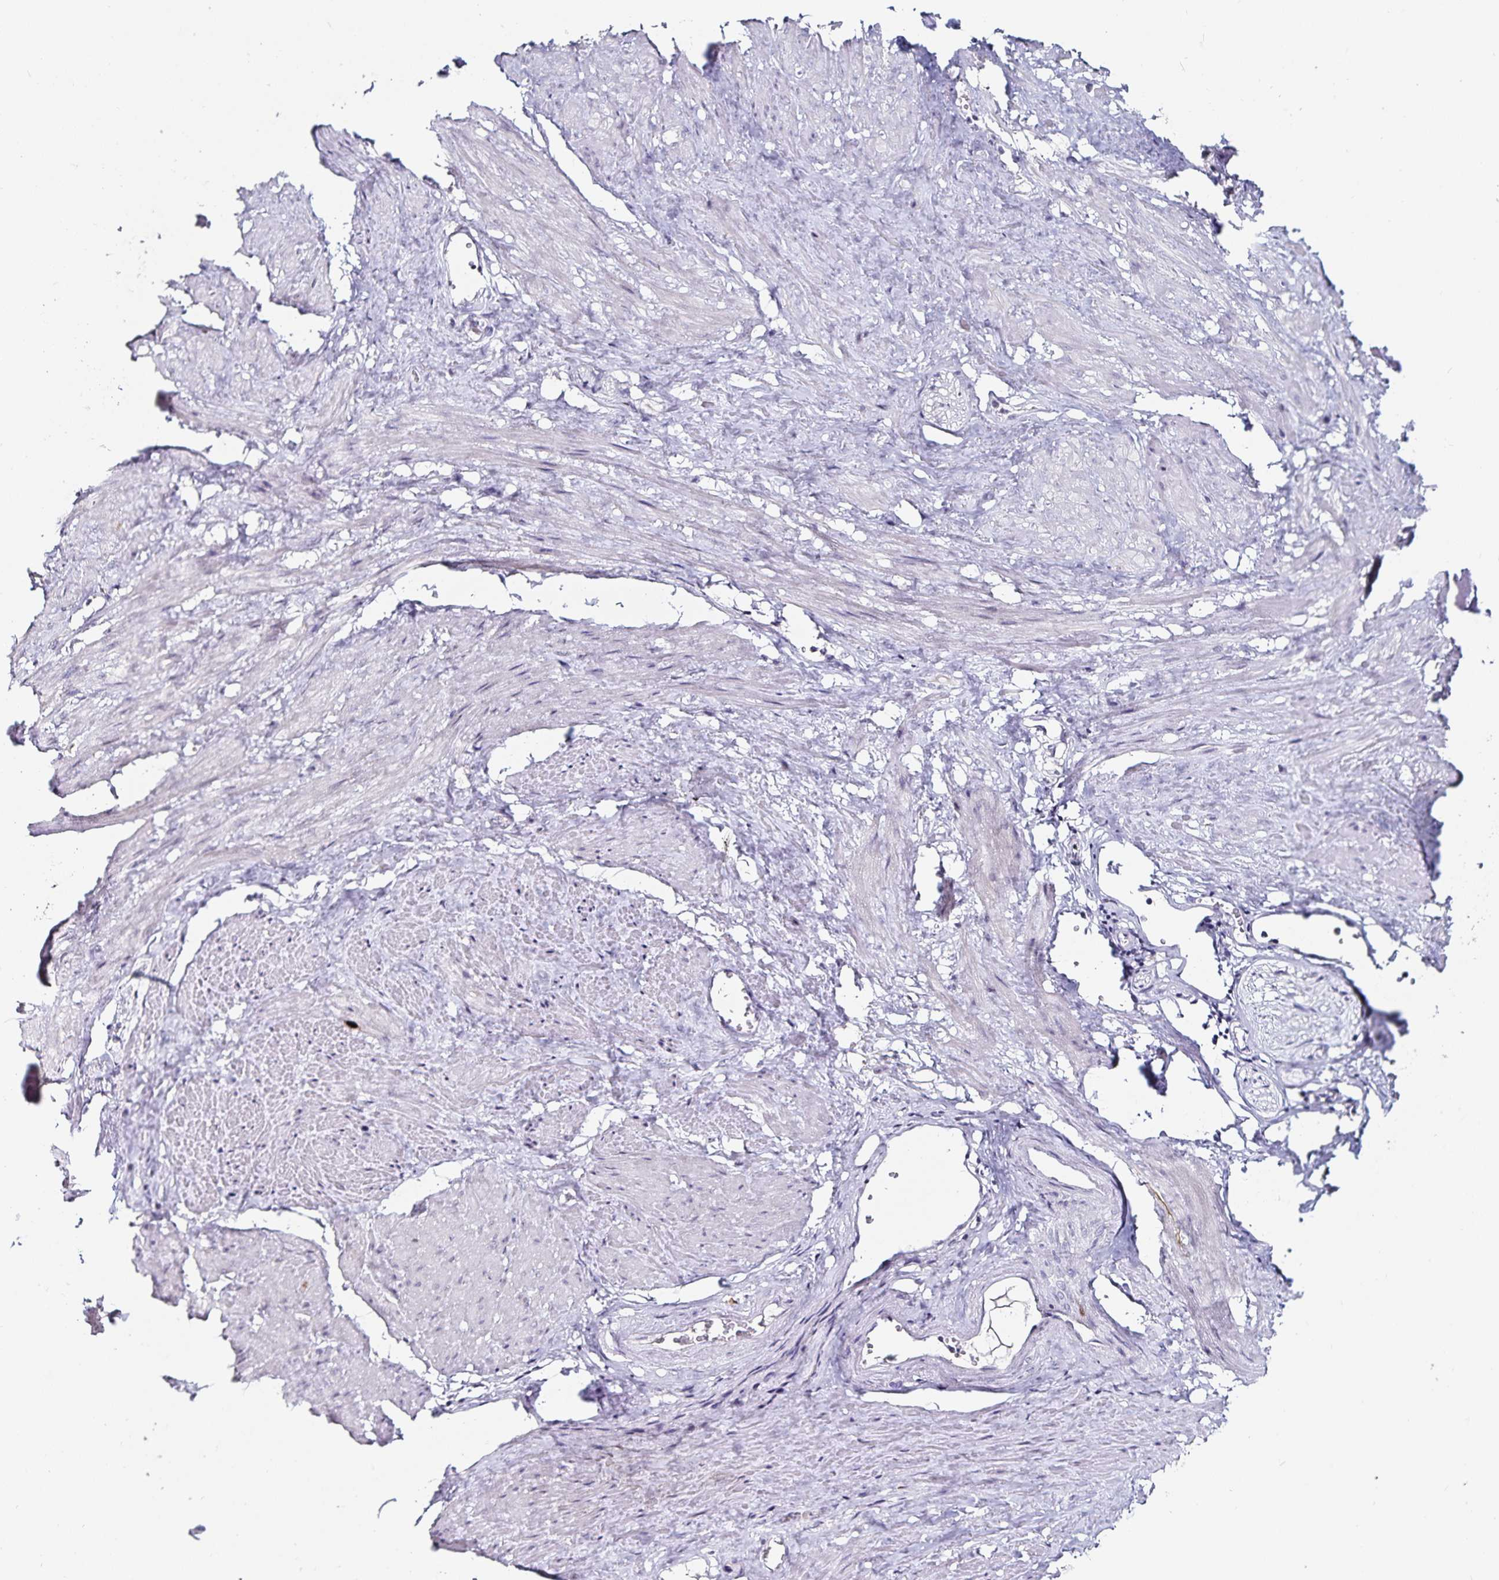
{"staining": {"intensity": "negative", "quantity": "none", "location": "none"}, "tissue": "adipose tissue", "cell_type": "Adipocytes", "image_type": "normal", "snomed": [{"axis": "morphology", "description": "Normal tissue, NOS"}, {"axis": "topography", "description": "Prostate"}, {"axis": "topography", "description": "Peripheral nerve tissue"}], "caption": "The micrograph exhibits no significant staining in adipocytes of adipose tissue. The staining is performed using DAB (3,3'-diaminobenzidine) brown chromogen with nuclei counter-stained in using hematoxylin.", "gene": "ANLN", "patient": {"sex": "male", "age": 55}}